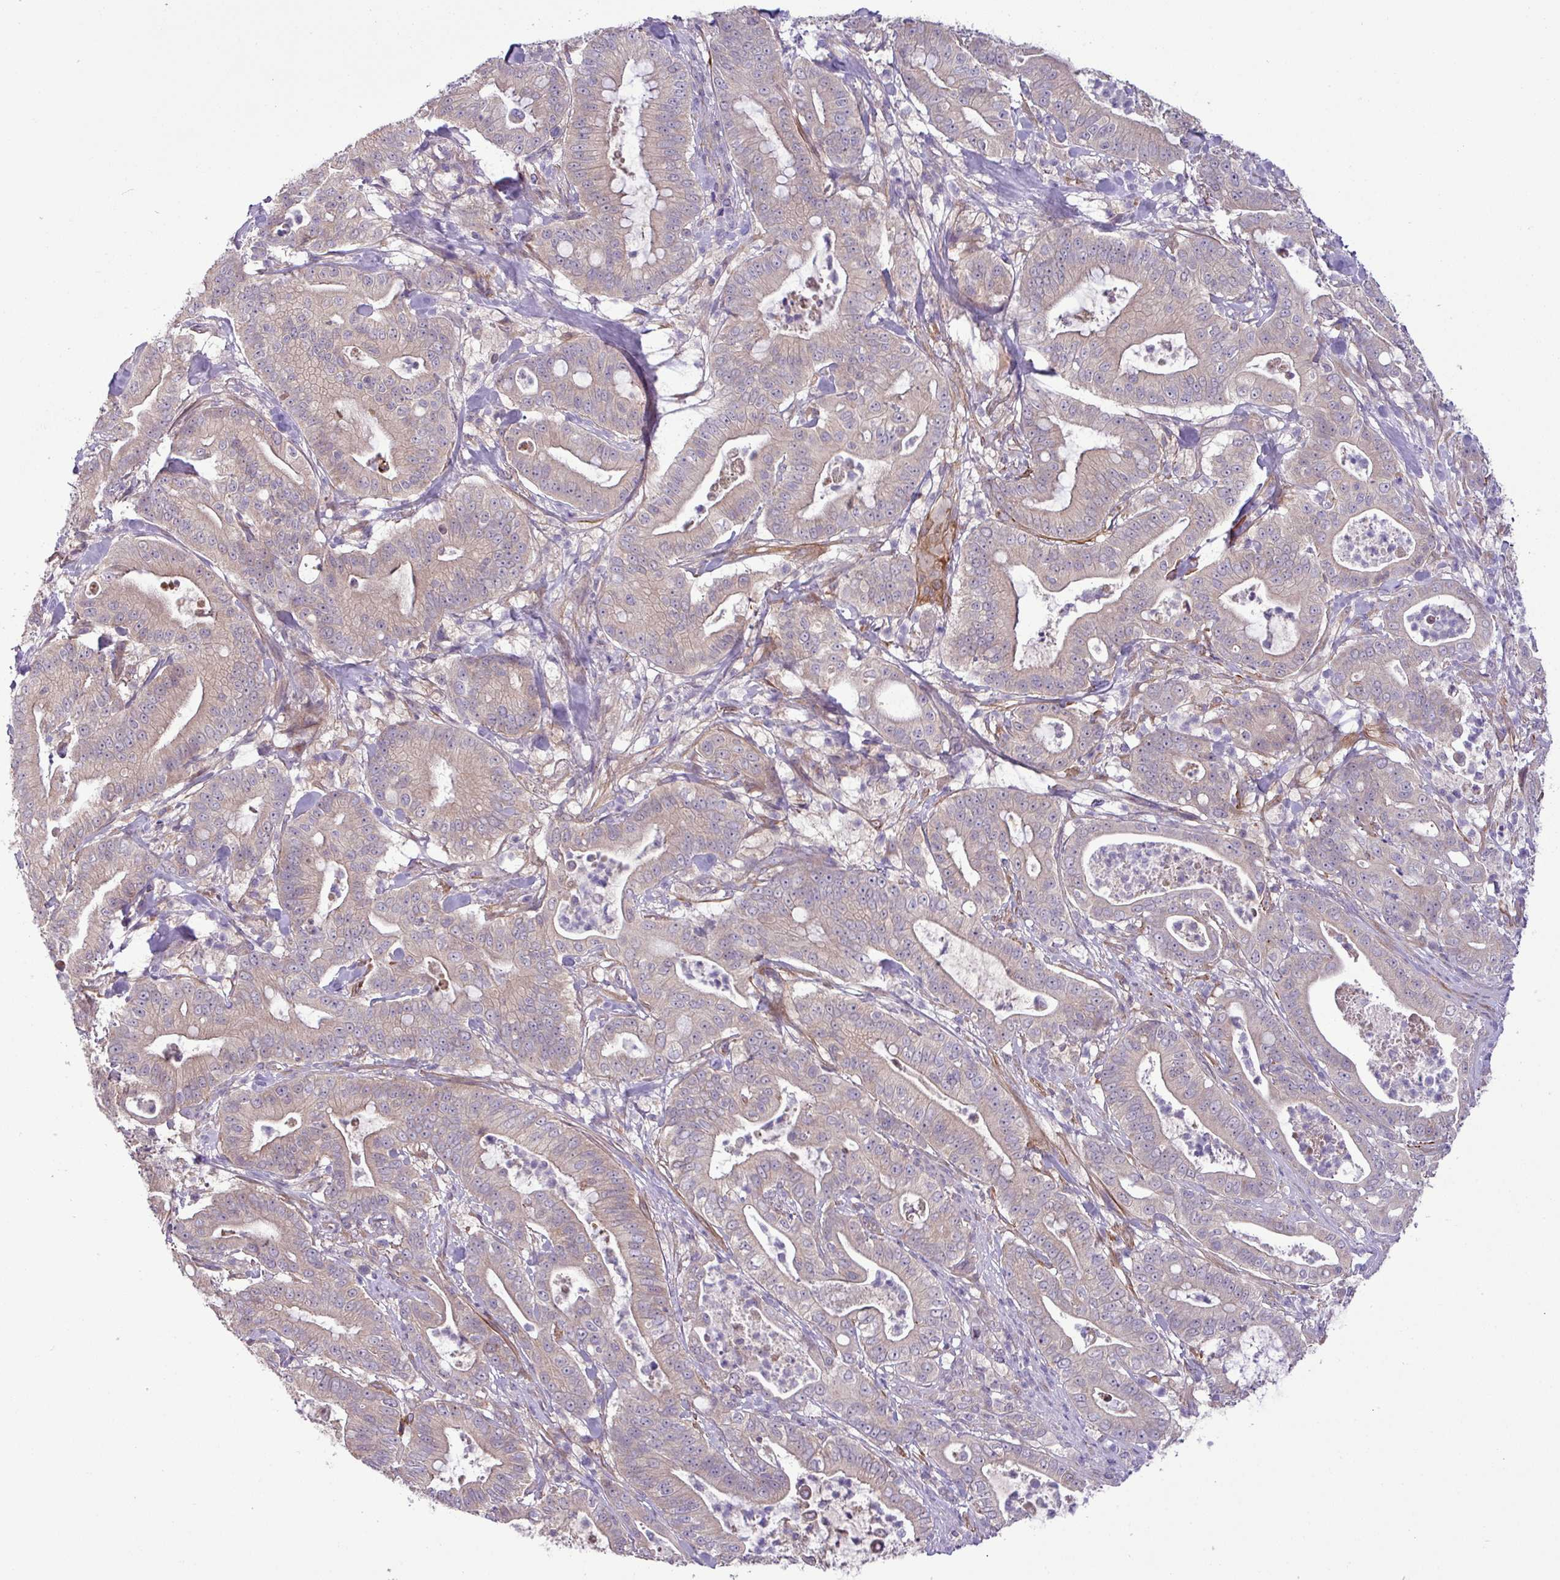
{"staining": {"intensity": "weak", "quantity": "<25%", "location": "cytoplasmic/membranous"}, "tissue": "pancreatic cancer", "cell_type": "Tumor cells", "image_type": "cancer", "snomed": [{"axis": "morphology", "description": "Adenocarcinoma, NOS"}, {"axis": "topography", "description": "Pancreas"}], "caption": "Tumor cells are negative for protein expression in human pancreatic cancer.", "gene": "XIAP", "patient": {"sex": "male", "age": 71}}